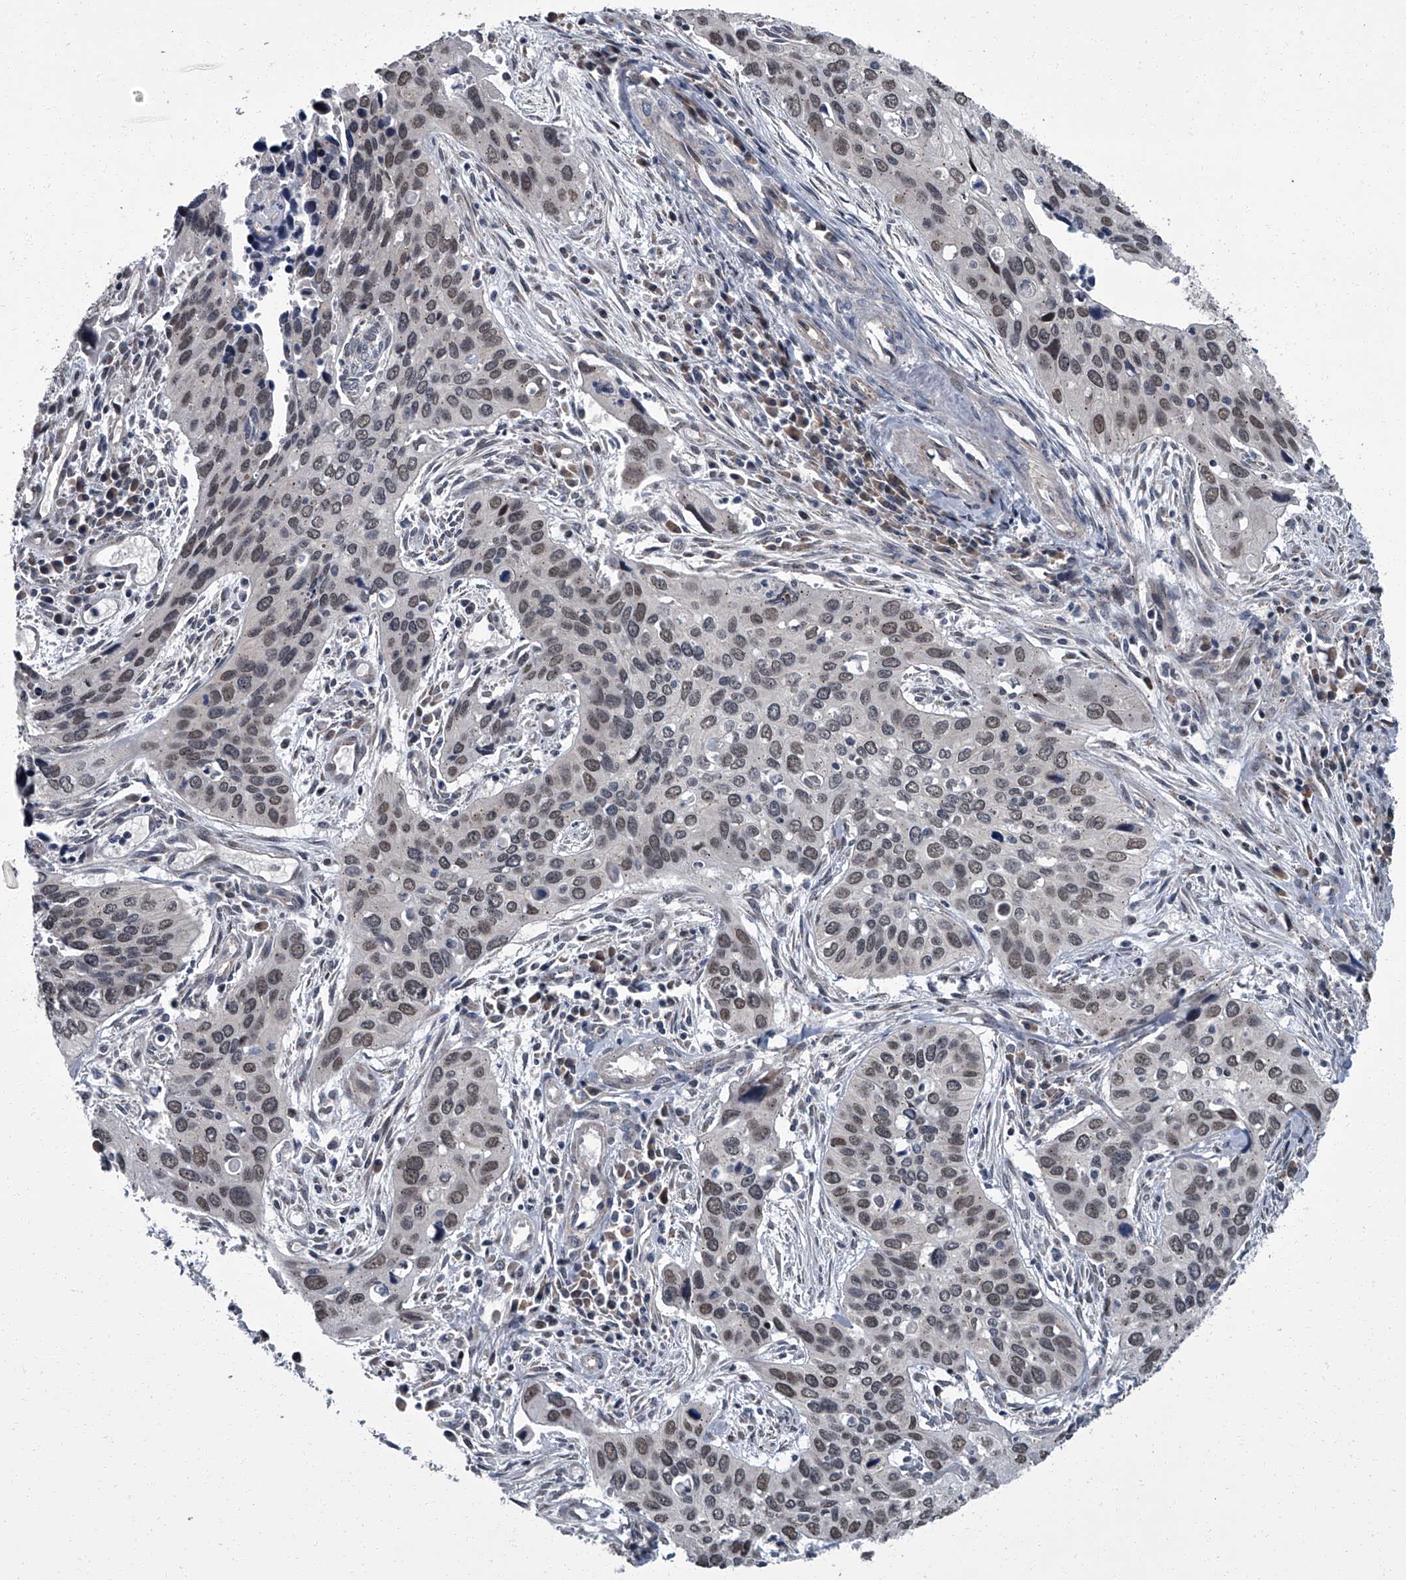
{"staining": {"intensity": "weak", "quantity": "25%-75%", "location": "nuclear"}, "tissue": "cervical cancer", "cell_type": "Tumor cells", "image_type": "cancer", "snomed": [{"axis": "morphology", "description": "Squamous cell carcinoma, NOS"}, {"axis": "topography", "description": "Cervix"}], "caption": "Immunohistochemical staining of cervical squamous cell carcinoma demonstrates low levels of weak nuclear positivity in approximately 25%-75% of tumor cells.", "gene": "ZNF274", "patient": {"sex": "female", "age": 55}}